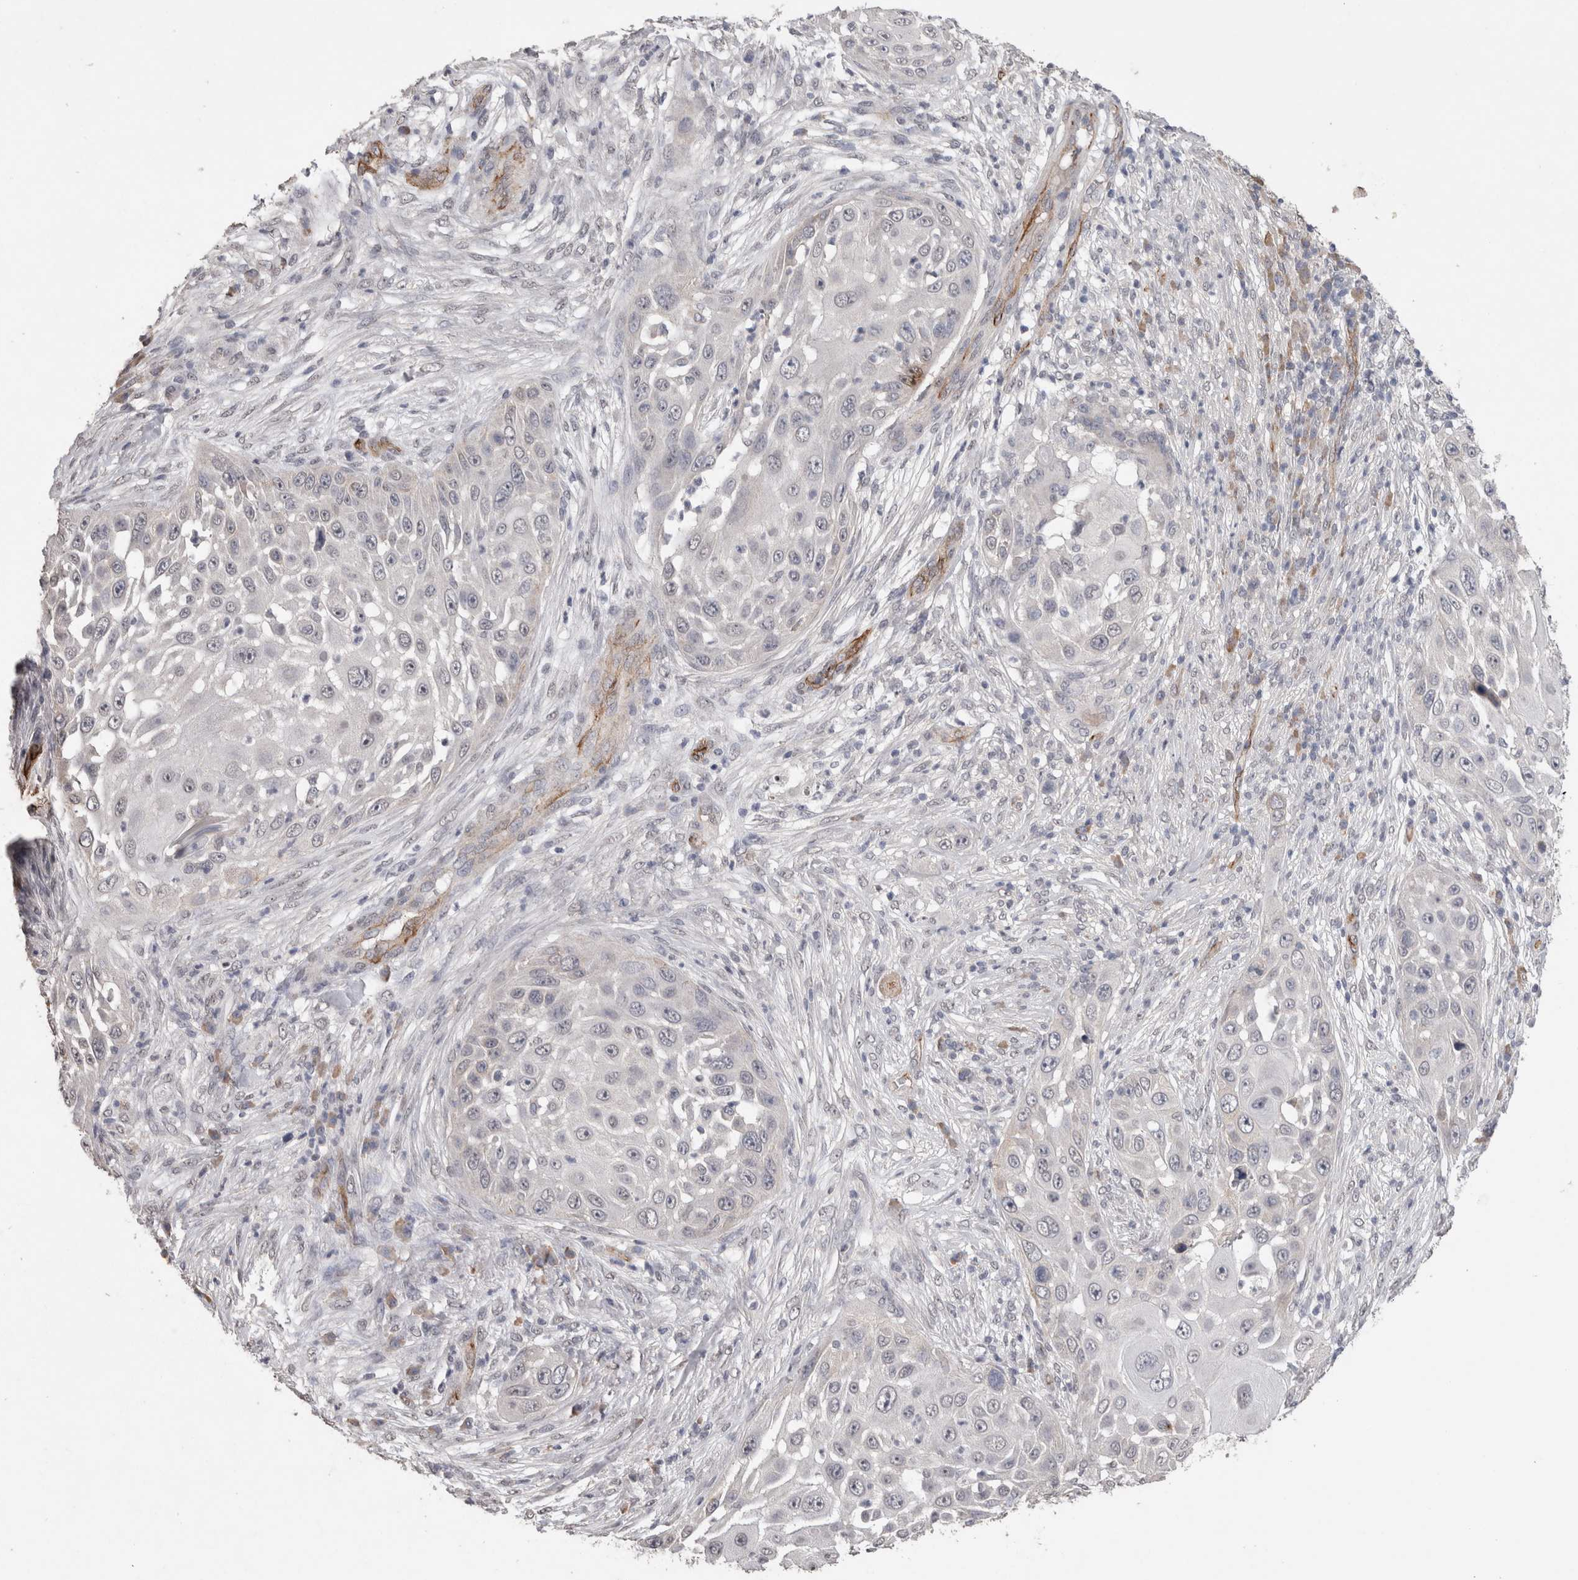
{"staining": {"intensity": "negative", "quantity": "none", "location": "none"}, "tissue": "skin cancer", "cell_type": "Tumor cells", "image_type": "cancer", "snomed": [{"axis": "morphology", "description": "Squamous cell carcinoma, NOS"}, {"axis": "topography", "description": "Skin"}], "caption": "A micrograph of human squamous cell carcinoma (skin) is negative for staining in tumor cells.", "gene": "CDH13", "patient": {"sex": "female", "age": 44}}